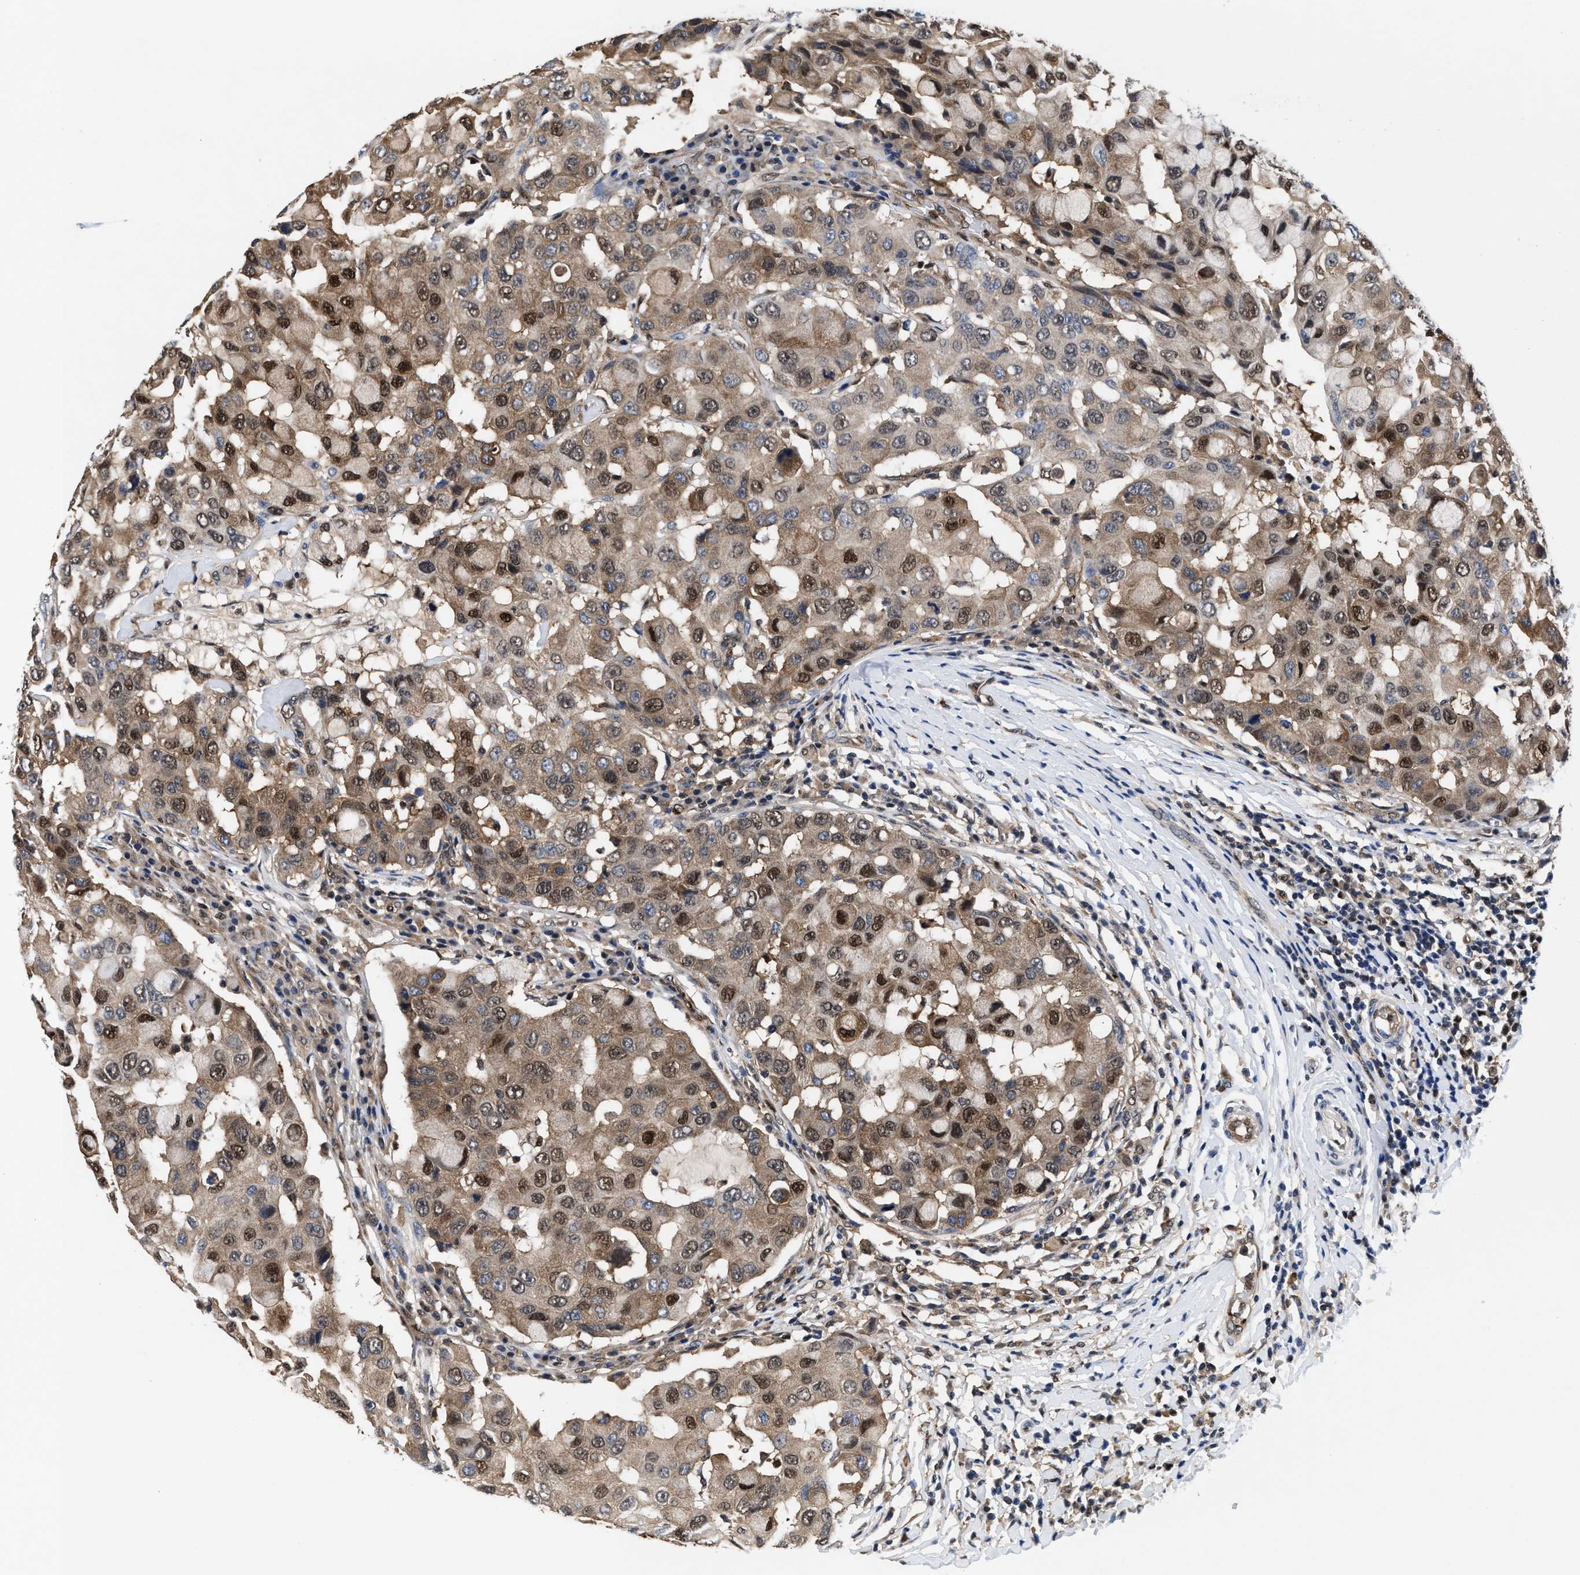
{"staining": {"intensity": "moderate", "quantity": ">75%", "location": "cytoplasmic/membranous,nuclear"}, "tissue": "breast cancer", "cell_type": "Tumor cells", "image_type": "cancer", "snomed": [{"axis": "morphology", "description": "Duct carcinoma"}, {"axis": "topography", "description": "Breast"}], "caption": "Protein analysis of infiltrating ductal carcinoma (breast) tissue demonstrates moderate cytoplasmic/membranous and nuclear staining in about >75% of tumor cells.", "gene": "ACLY", "patient": {"sex": "female", "age": 27}}